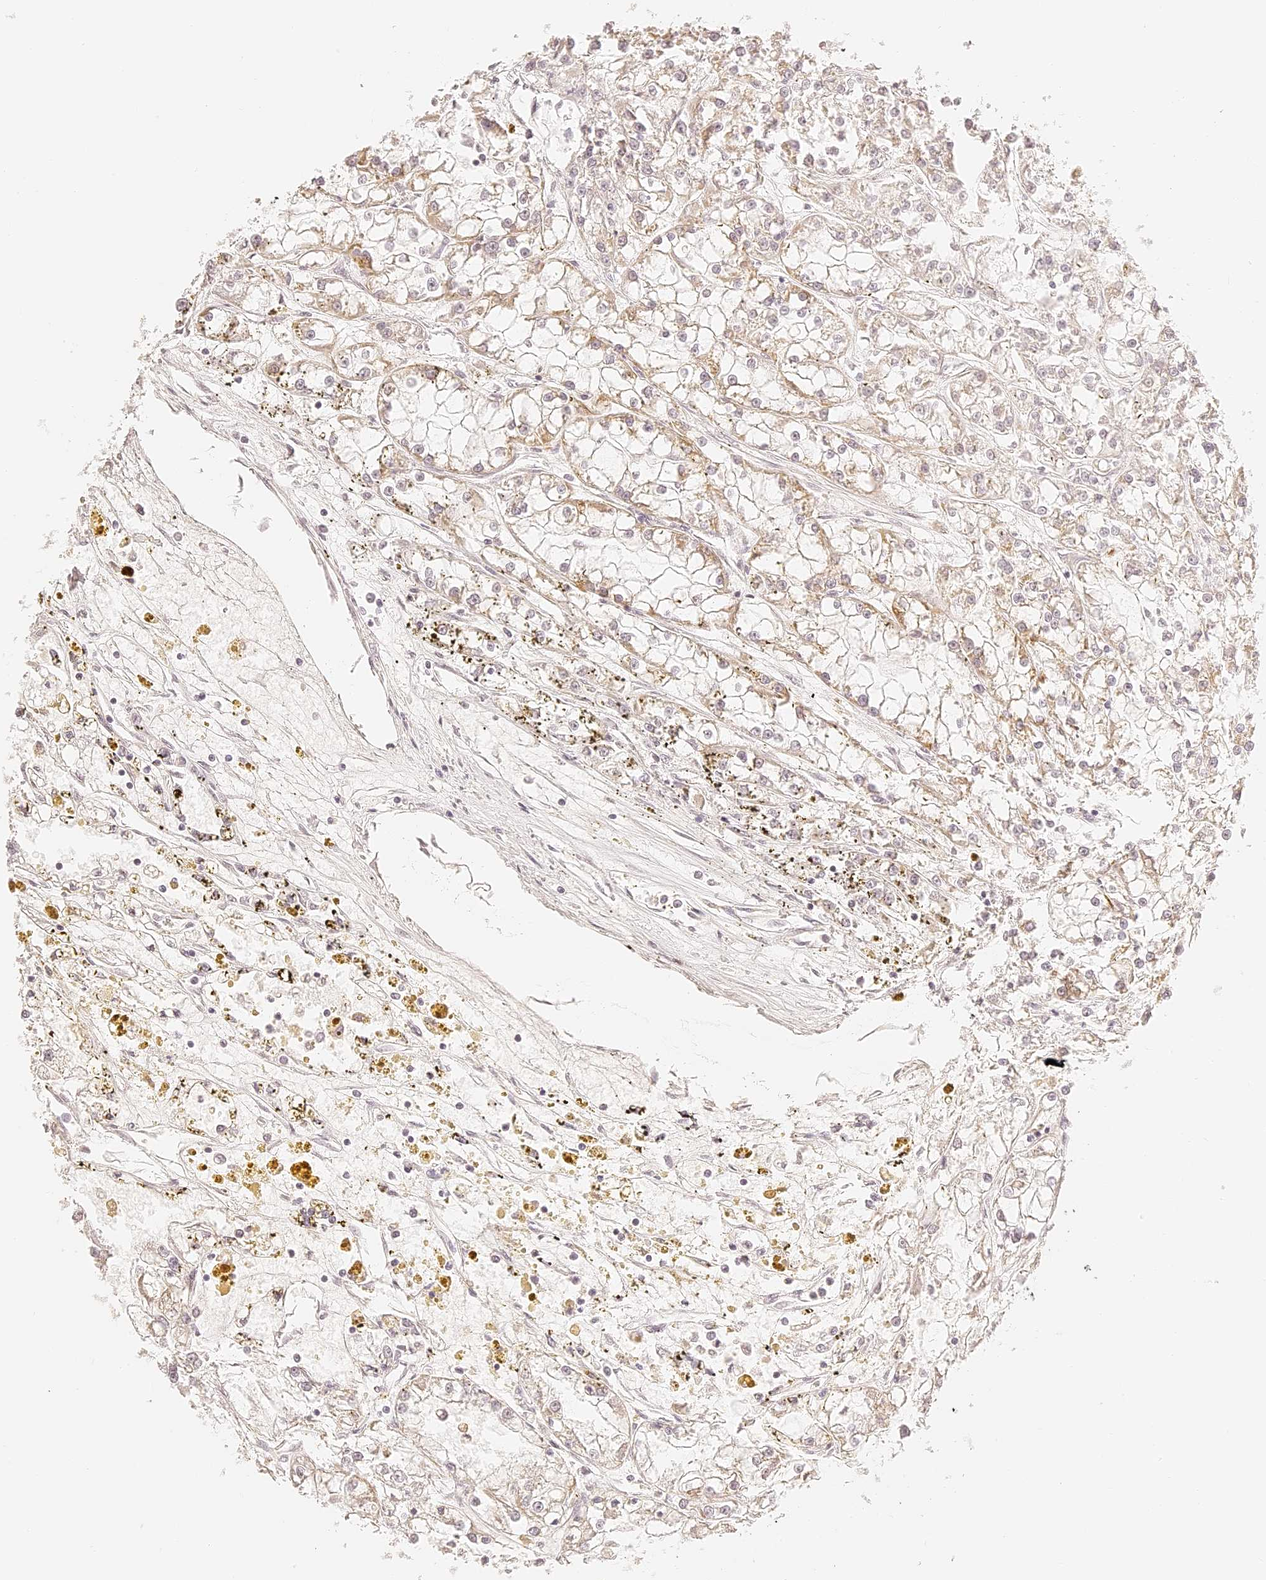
{"staining": {"intensity": "weak", "quantity": "<25%", "location": "cytoplasmic/membranous"}, "tissue": "renal cancer", "cell_type": "Tumor cells", "image_type": "cancer", "snomed": [{"axis": "morphology", "description": "Adenocarcinoma, NOS"}, {"axis": "topography", "description": "Kidney"}], "caption": "Immunohistochemical staining of human renal cancer displays no significant expression in tumor cells.", "gene": "TRIM45", "patient": {"sex": "female", "age": 52}}